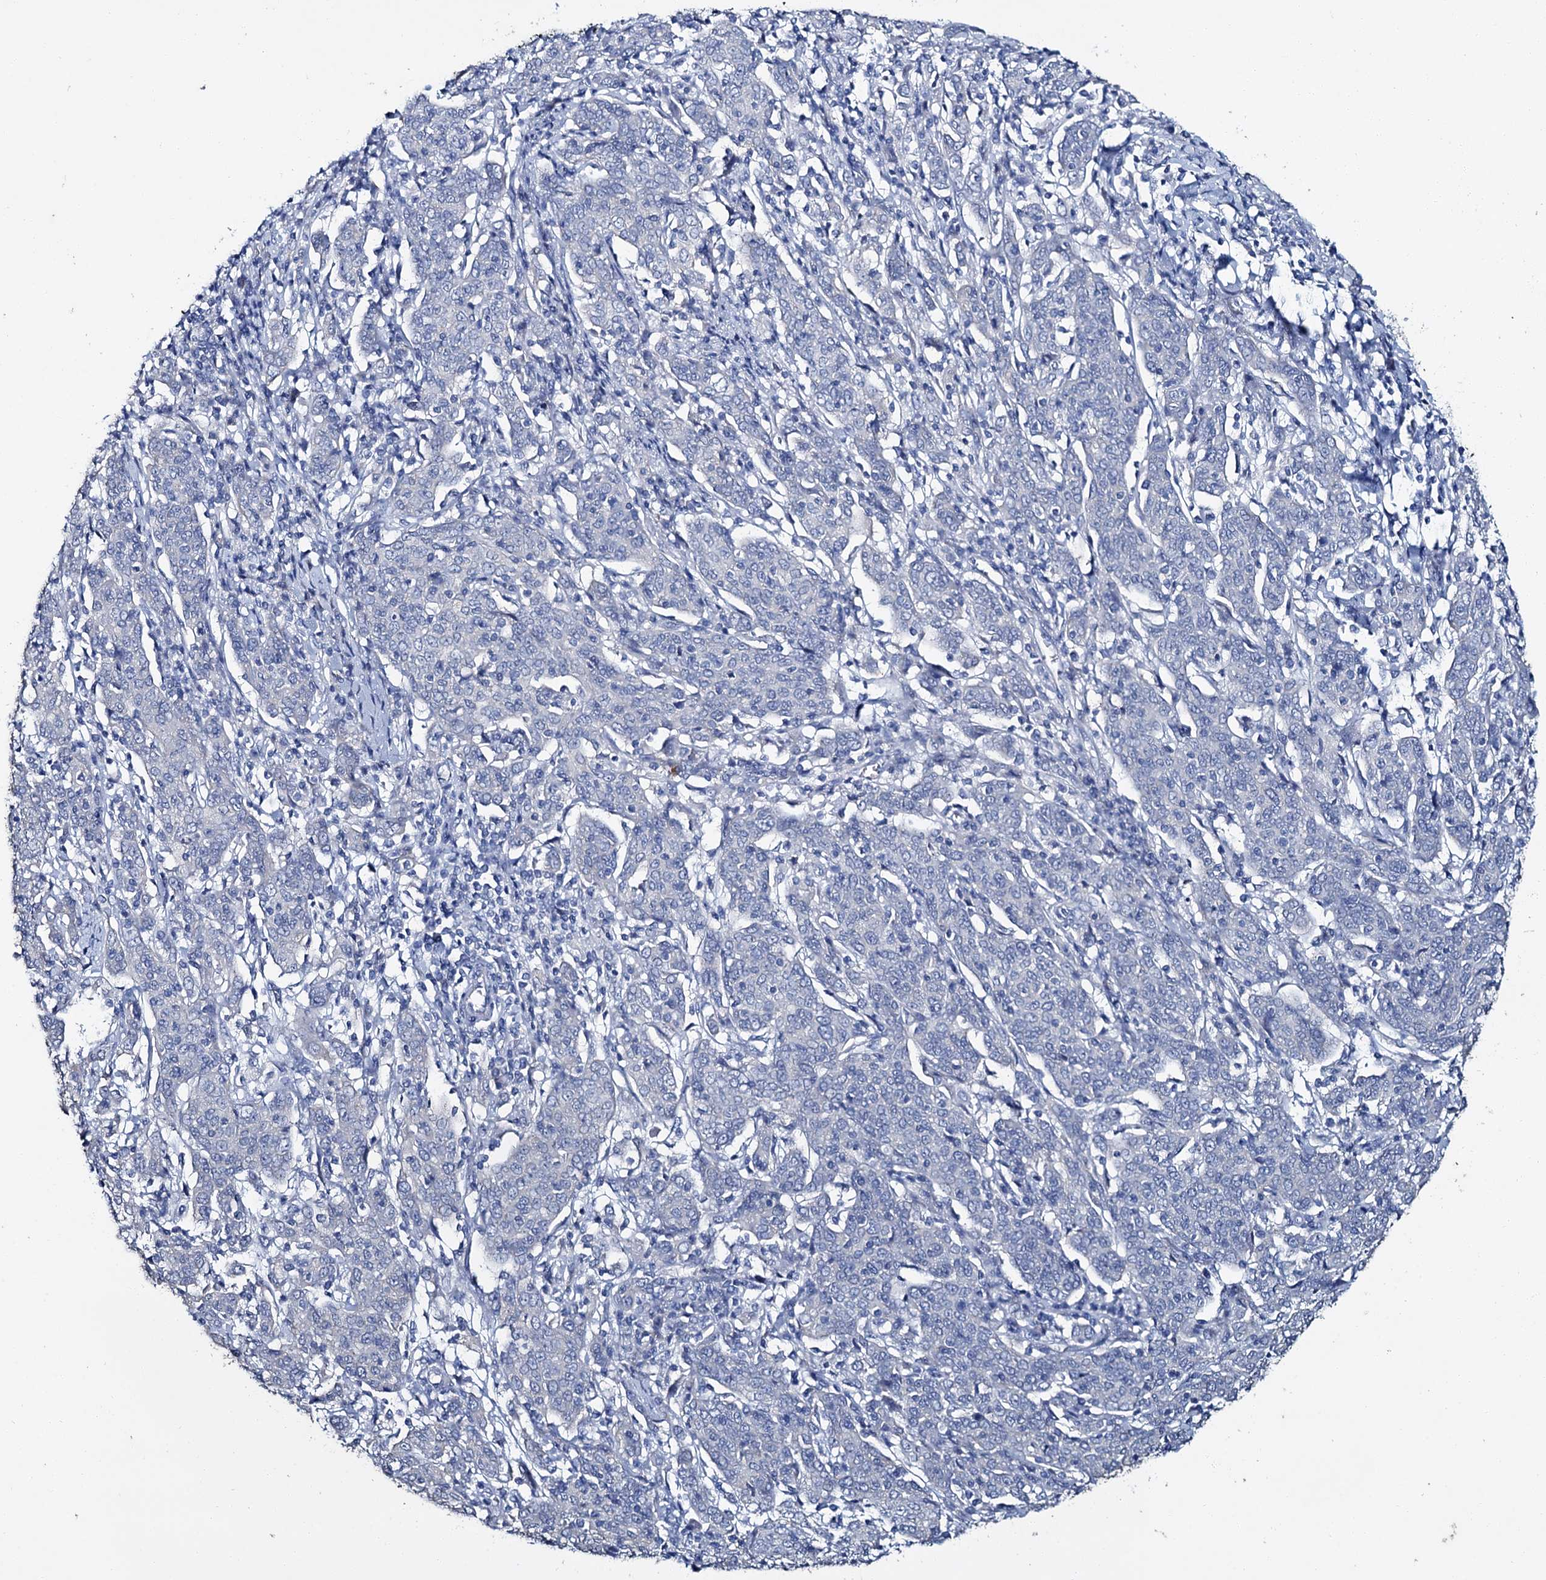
{"staining": {"intensity": "negative", "quantity": "none", "location": "none"}, "tissue": "cervical cancer", "cell_type": "Tumor cells", "image_type": "cancer", "snomed": [{"axis": "morphology", "description": "Squamous cell carcinoma, NOS"}, {"axis": "topography", "description": "Cervix"}], "caption": "A photomicrograph of cervical cancer (squamous cell carcinoma) stained for a protein demonstrates no brown staining in tumor cells.", "gene": "SNCB", "patient": {"sex": "female", "age": 67}}